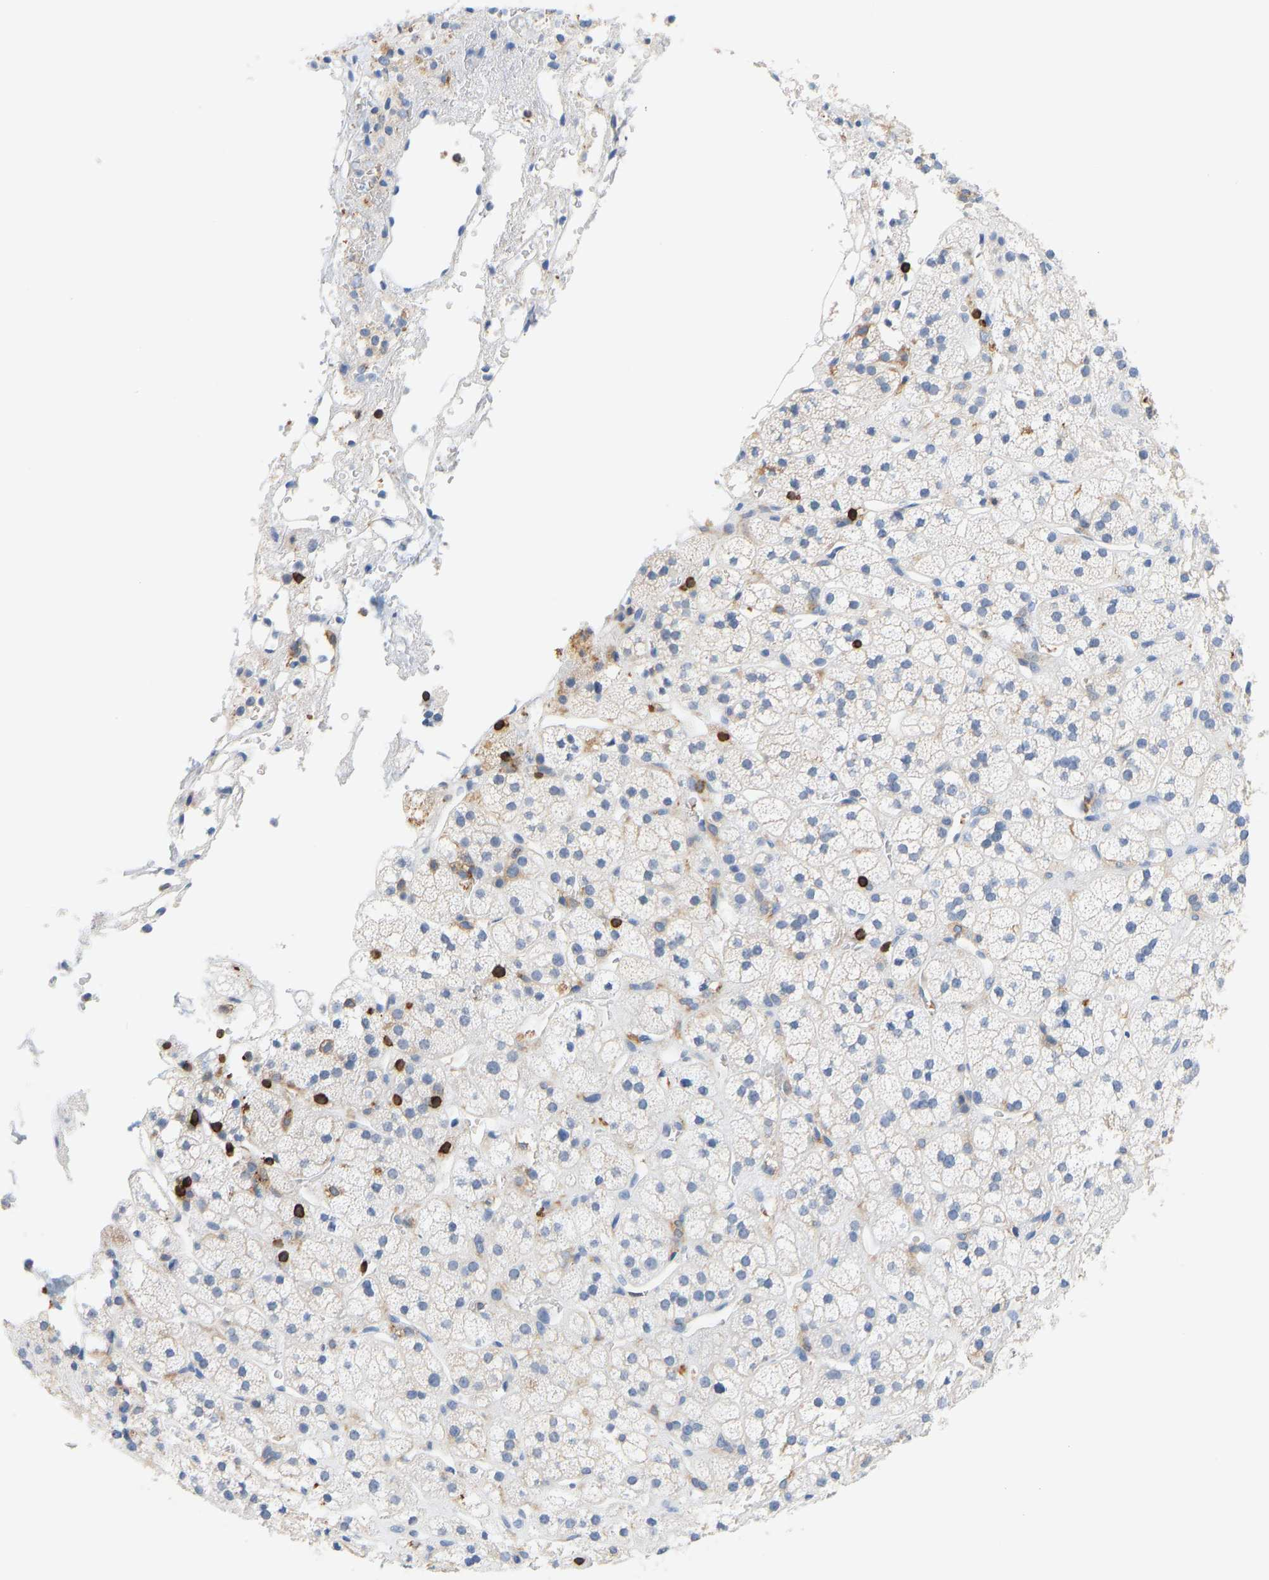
{"staining": {"intensity": "negative", "quantity": "none", "location": "none"}, "tissue": "adrenal gland", "cell_type": "Glandular cells", "image_type": "normal", "snomed": [{"axis": "morphology", "description": "Normal tissue, NOS"}, {"axis": "topography", "description": "Adrenal gland"}], "caption": "The histopathology image demonstrates no significant staining in glandular cells of adrenal gland.", "gene": "EVL", "patient": {"sex": "male", "age": 56}}